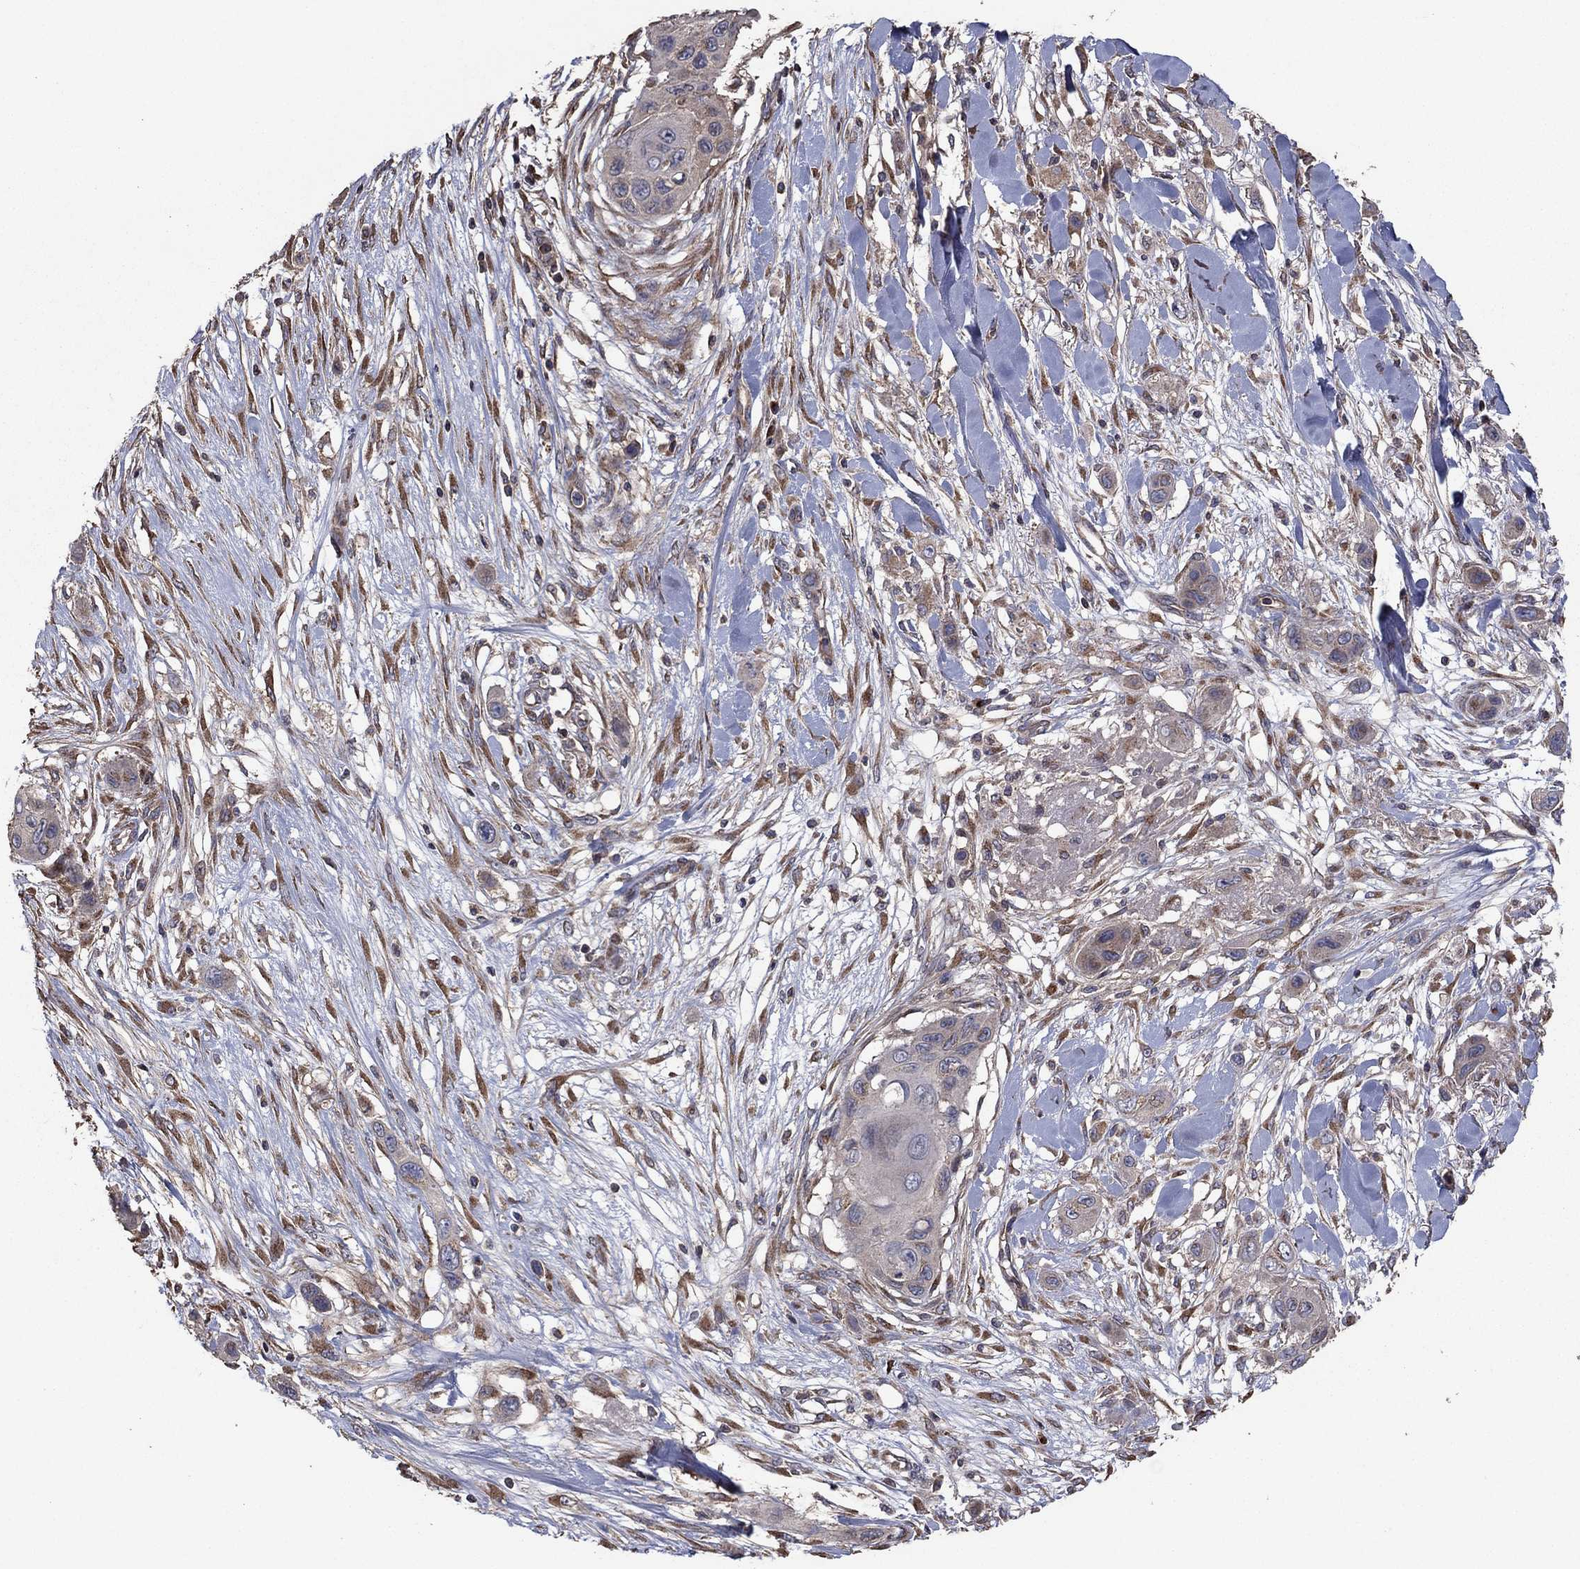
{"staining": {"intensity": "weak", "quantity": "<25%", "location": "cytoplasmic/membranous"}, "tissue": "skin cancer", "cell_type": "Tumor cells", "image_type": "cancer", "snomed": [{"axis": "morphology", "description": "Squamous cell carcinoma, NOS"}, {"axis": "topography", "description": "Skin"}], "caption": "Skin cancer was stained to show a protein in brown. There is no significant expression in tumor cells. (DAB (3,3'-diaminobenzidine) IHC with hematoxylin counter stain).", "gene": "FLT4", "patient": {"sex": "male", "age": 79}}